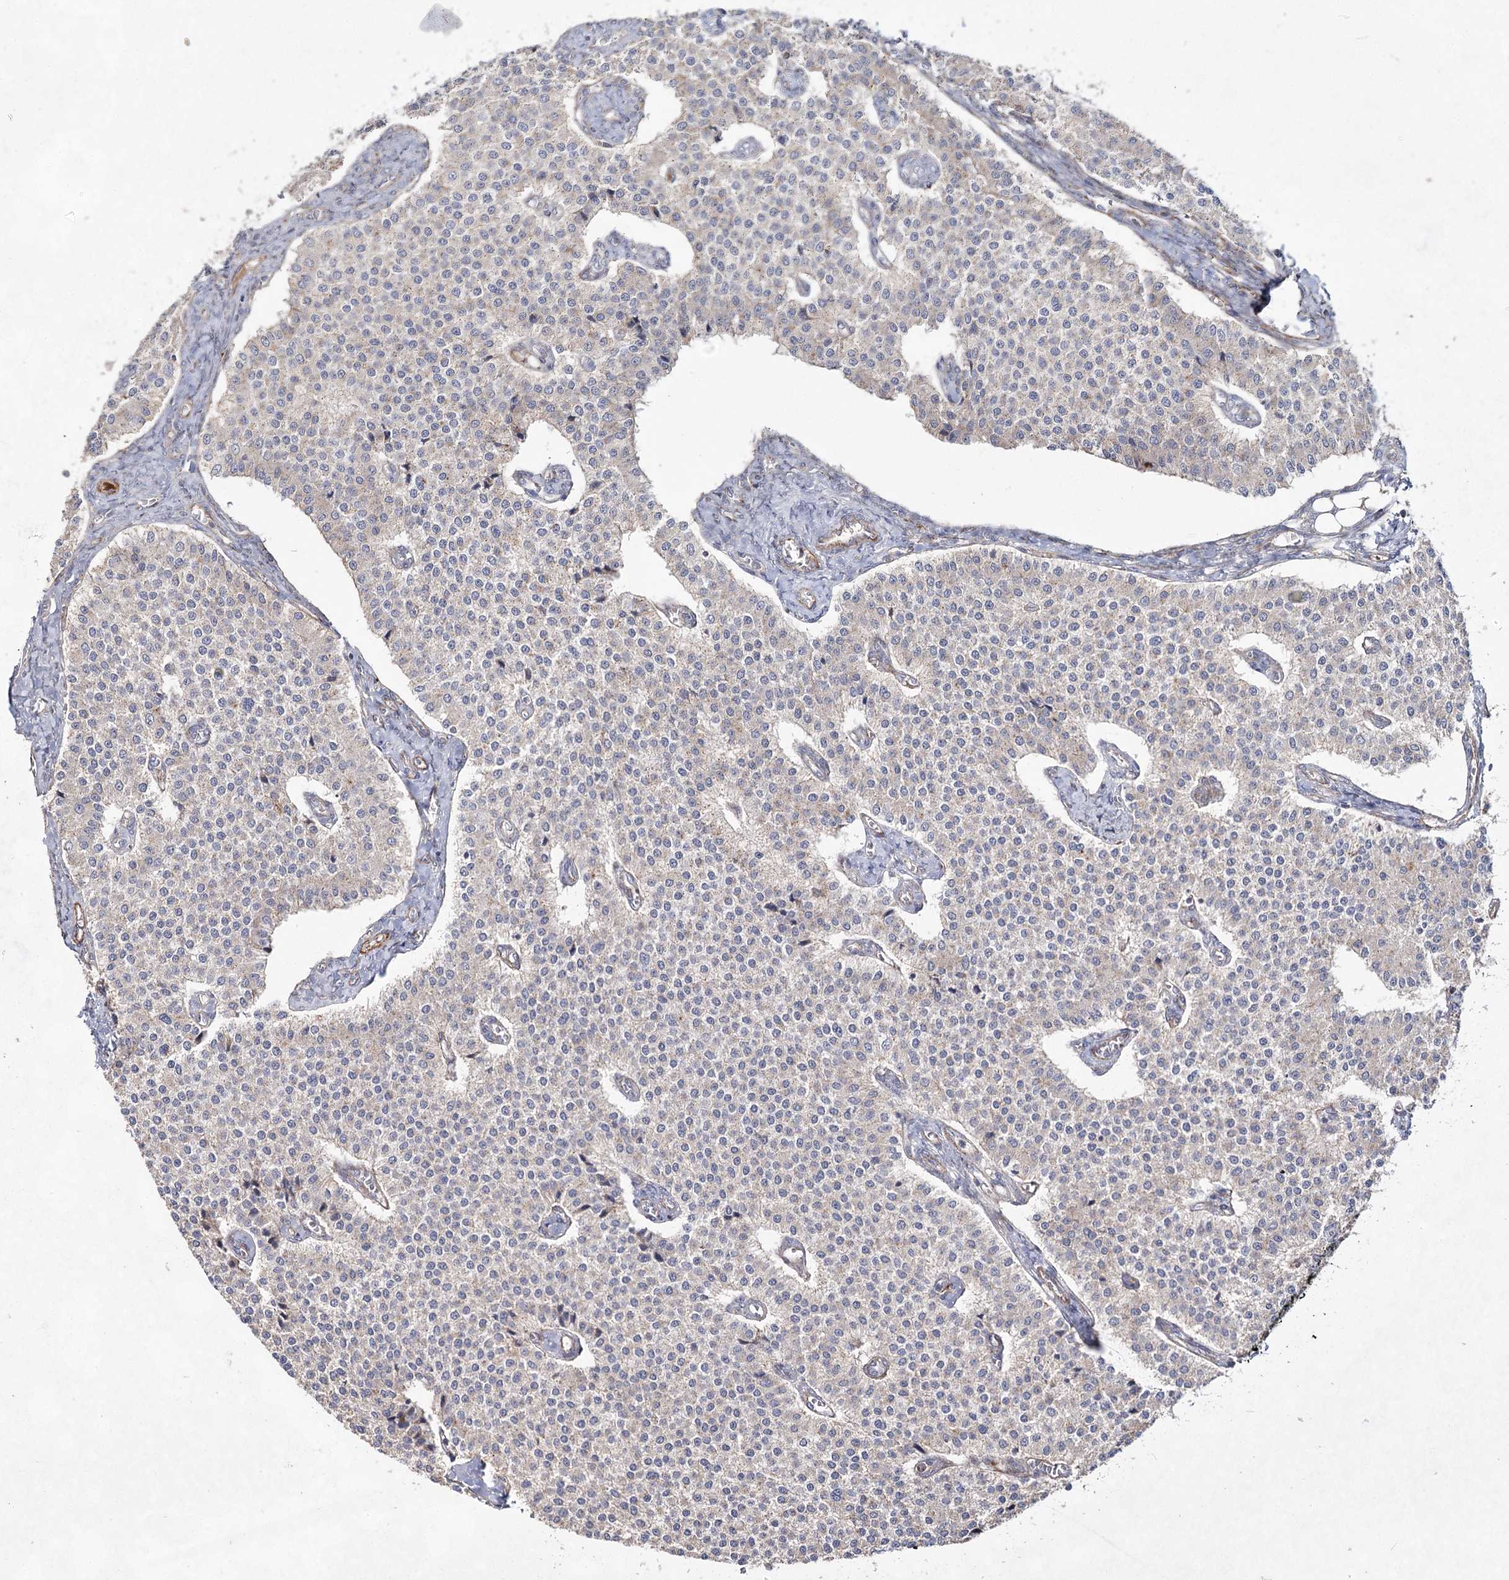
{"staining": {"intensity": "negative", "quantity": "none", "location": "none"}, "tissue": "carcinoid", "cell_type": "Tumor cells", "image_type": "cancer", "snomed": [{"axis": "morphology", "description": "Carcinoid, malignant, NOS"}, {"axis": "topography", "description": "Colon"}], "caption": "An immunohistochemistry photomicrograph of carcinoid is shown. There is no staining in tumor cells of carcinoid. Nuclei are stained in blue.", "gene": "ATL2", "patient": {"sex": "female", "age": 52}}